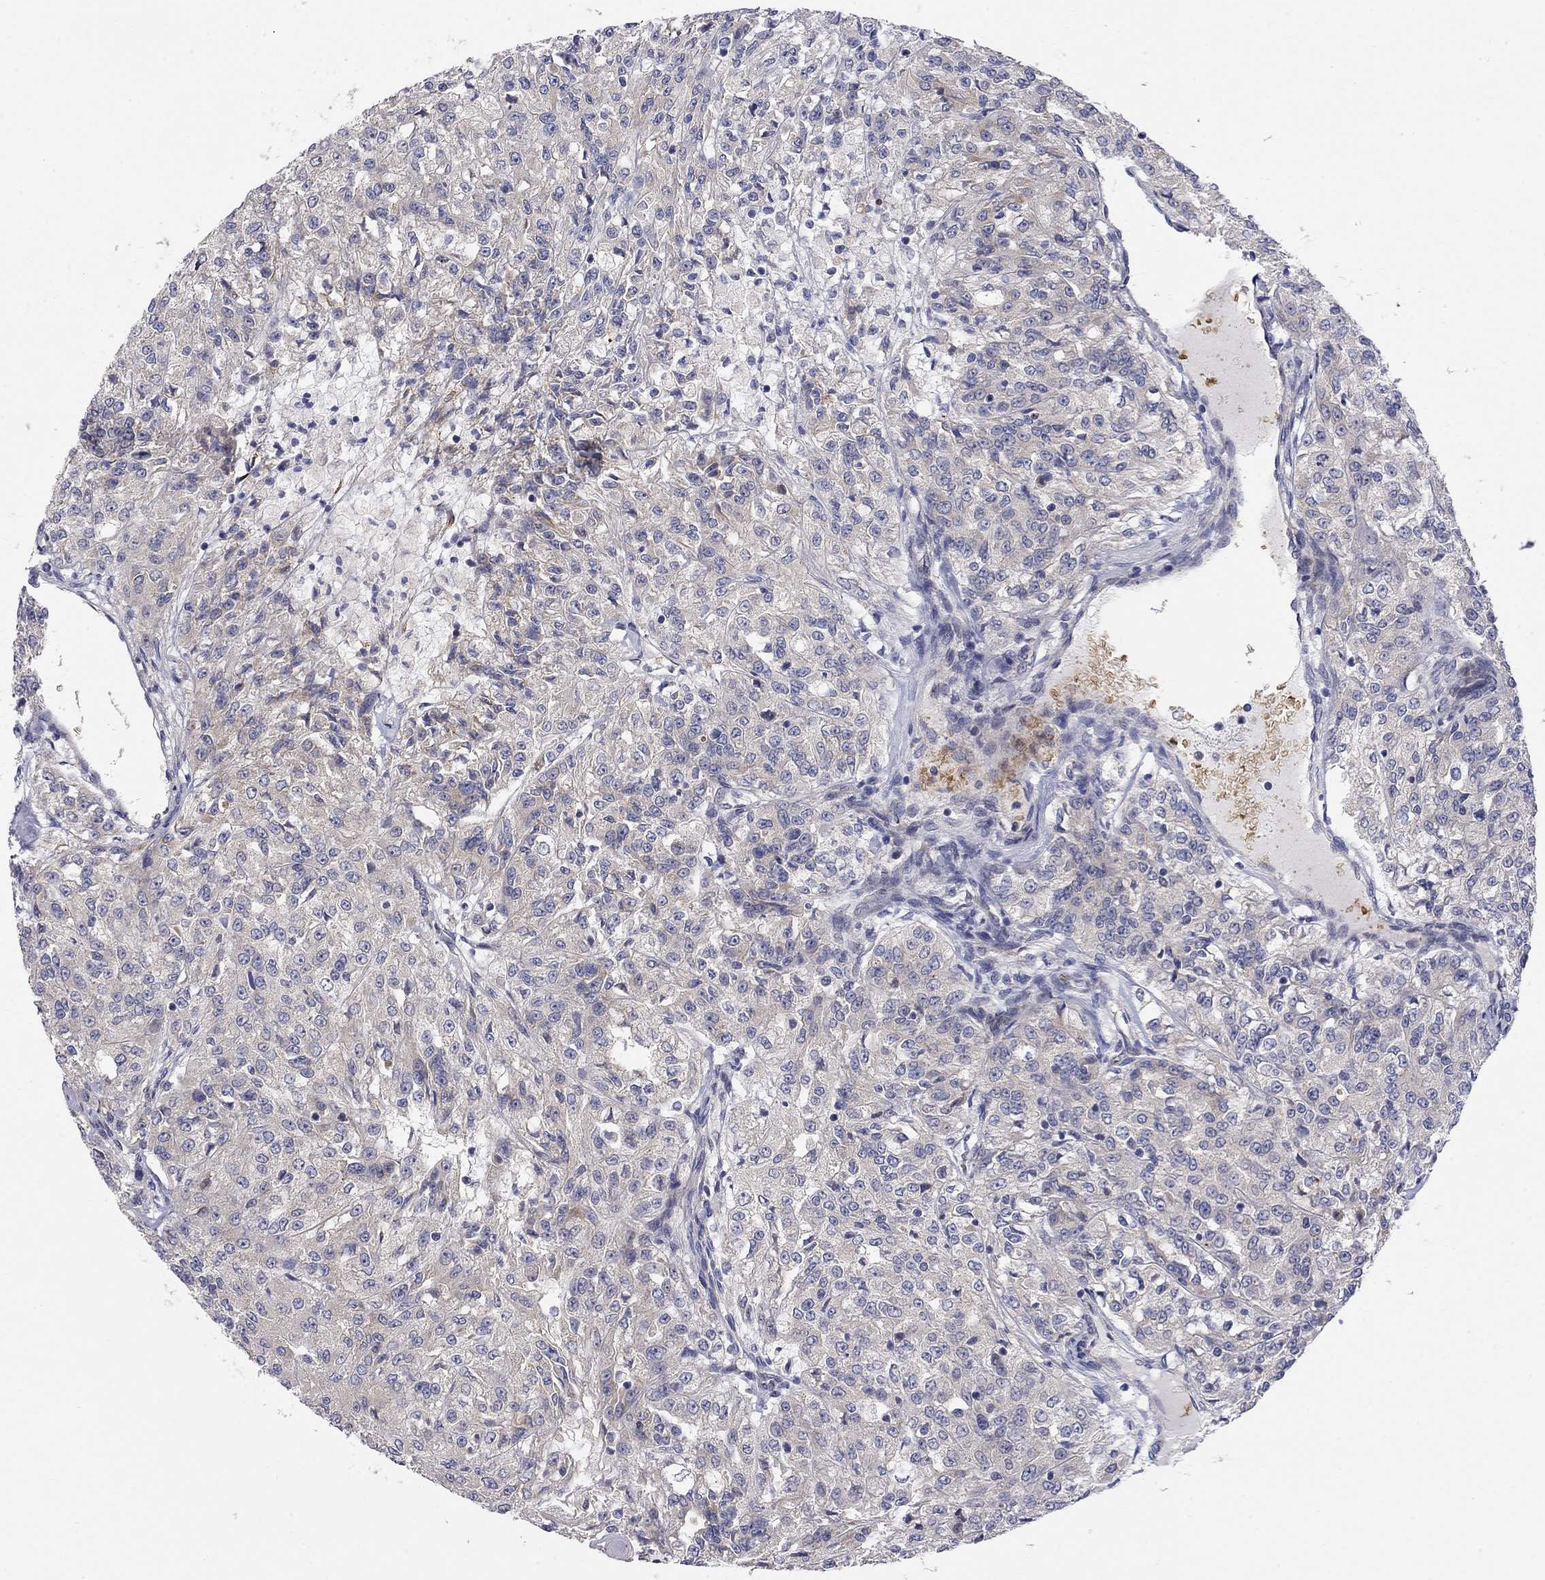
{"staining": {"intensity": "negative", "quantity": "none", "location": "none"}, "tissue": "renal cancer", "cell_type": "Tumor cells", "image_type": "cancer", "snomed": [{"axis": "morphology", "description": "Adenocarcinoma, NOS"}, {"axis": "topography", "description": "Kidney"}], "caption": "This photomicrograph is of renal cancer (adenocarcinoma) stained with immunohistochemistry to label a protein in brown with the nuclei are counter-stained blue. There is no positivity in tumor cells.", "gene": "CASTOR1", "patient": {"sex": "female", "age": 63}}